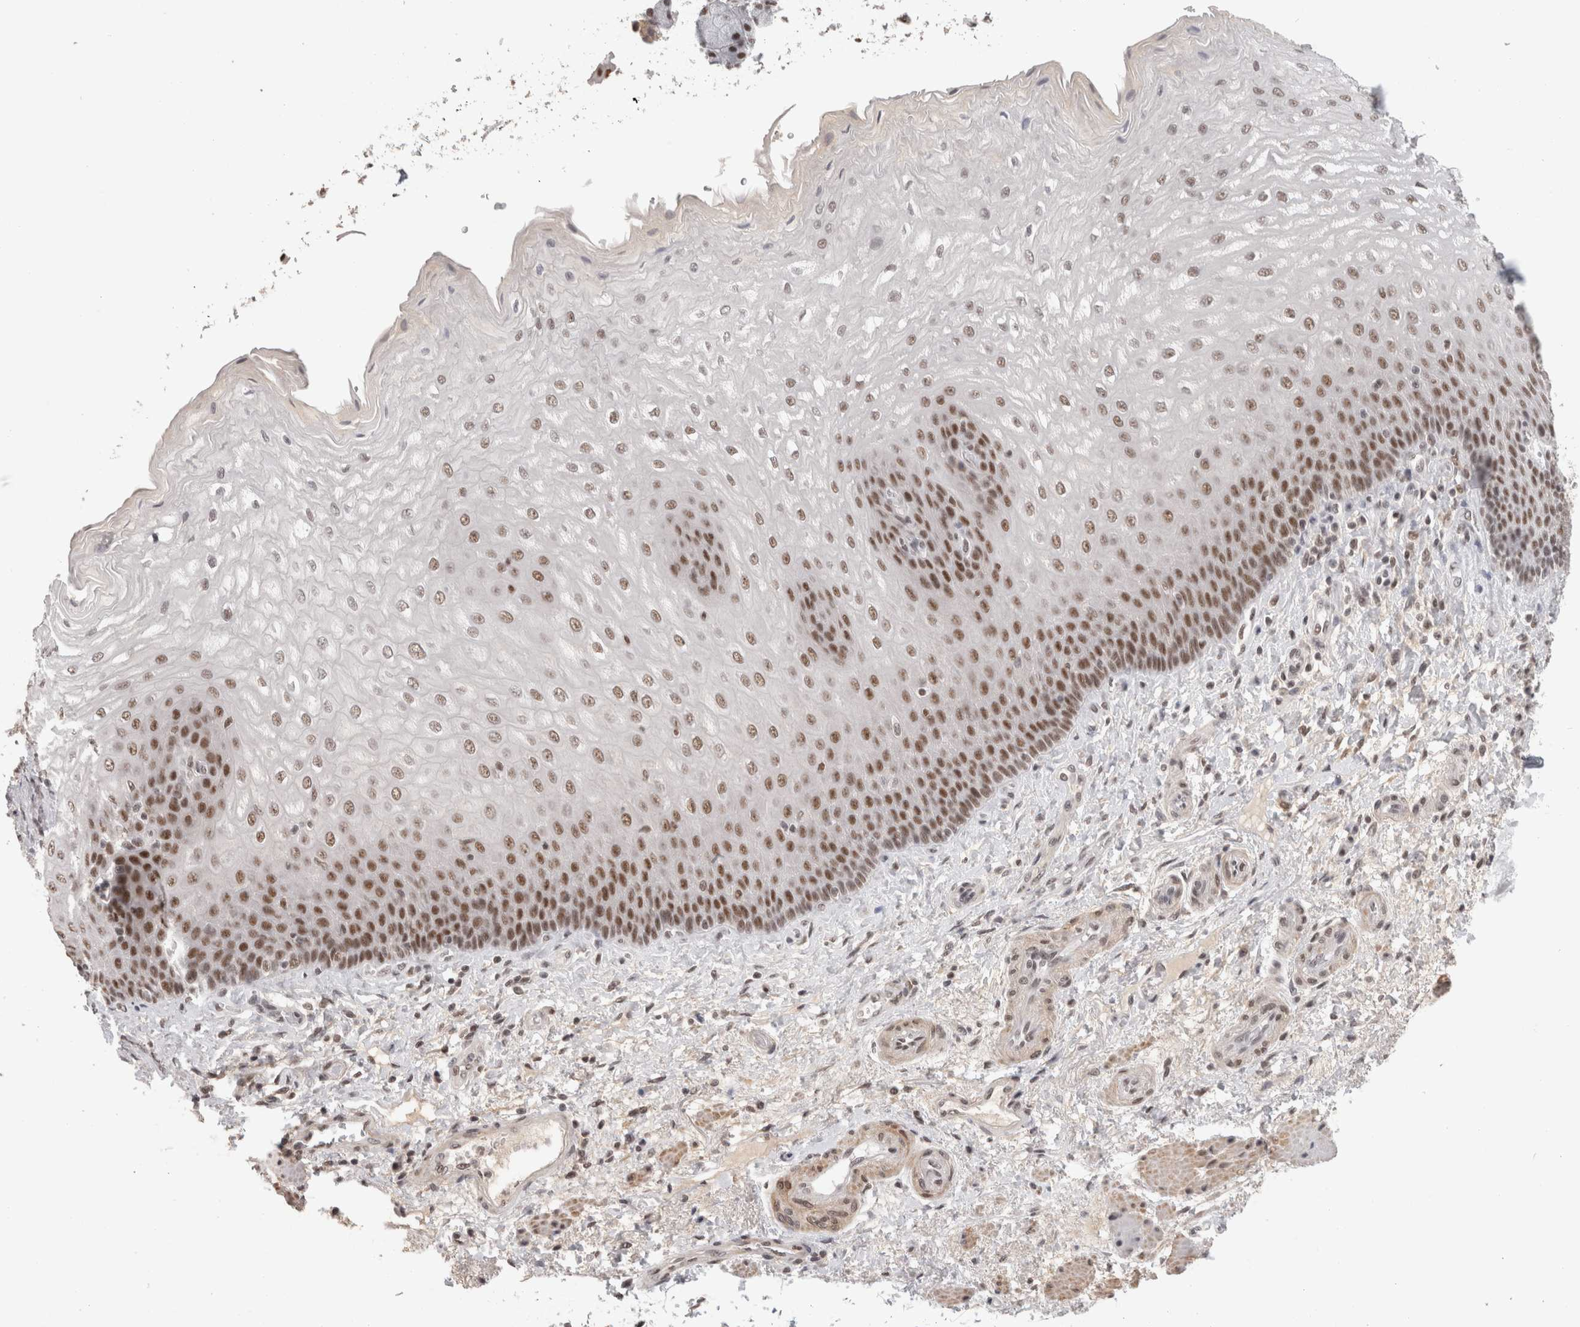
{"staining": {"intensity": "strong", "quantity": "25%-75%", "location": "nuclear"}, "tissue": "esophagus", "cell_type": "Squamous epithelial cells", "image_type": "normal", "snomed": [{"axis": "morphology", "description": "Normal tissue, NOS"}, {"axis": "topography", "description": "Esophagus"}], "caption": "Immunohistochemical staining of unremarkable human esophagus reveals strong nuclear protein expression in about 25%-75% of squamous epithelial cells. Ihc stains the protein of interest in brown and the nuclei are stained blue.", "gene": "ZNF830", "patient": {"sex": "male", "age": 54}}